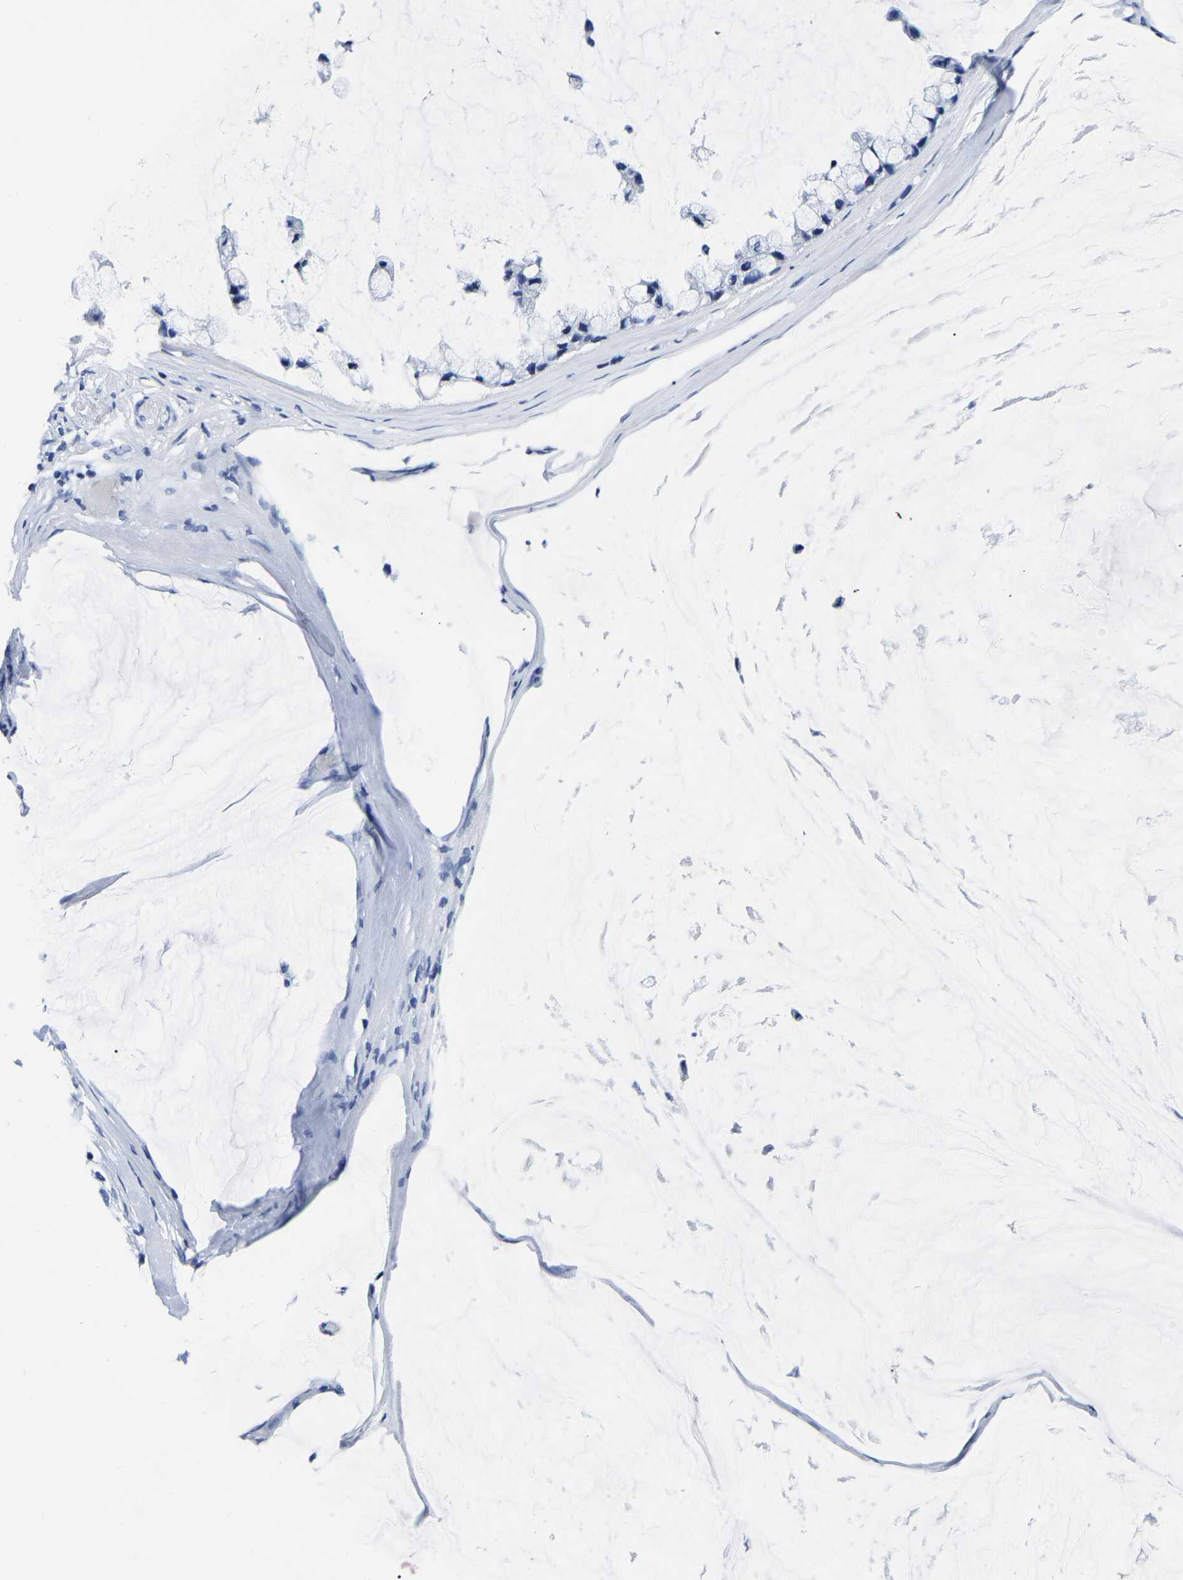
{"staining": {"intensity": "negative", "quantity": "none", "location": "none"}, "tissue": "ovarian cancer", "cell_type": "Tumor cells", "image_type": "cancer", "snomed": [{"axis": "morphology", "description": "Cystadenocarcinoma, mucinous, NOS"}, {"axis": "topography", "description": "Ovary"}], "caption": "Tumor cells show no significant positivity in ovarian mucinous cystadenocarcinoma.", "gene": "IMPG2", "patient": {"sex": "female", "age": 39}}